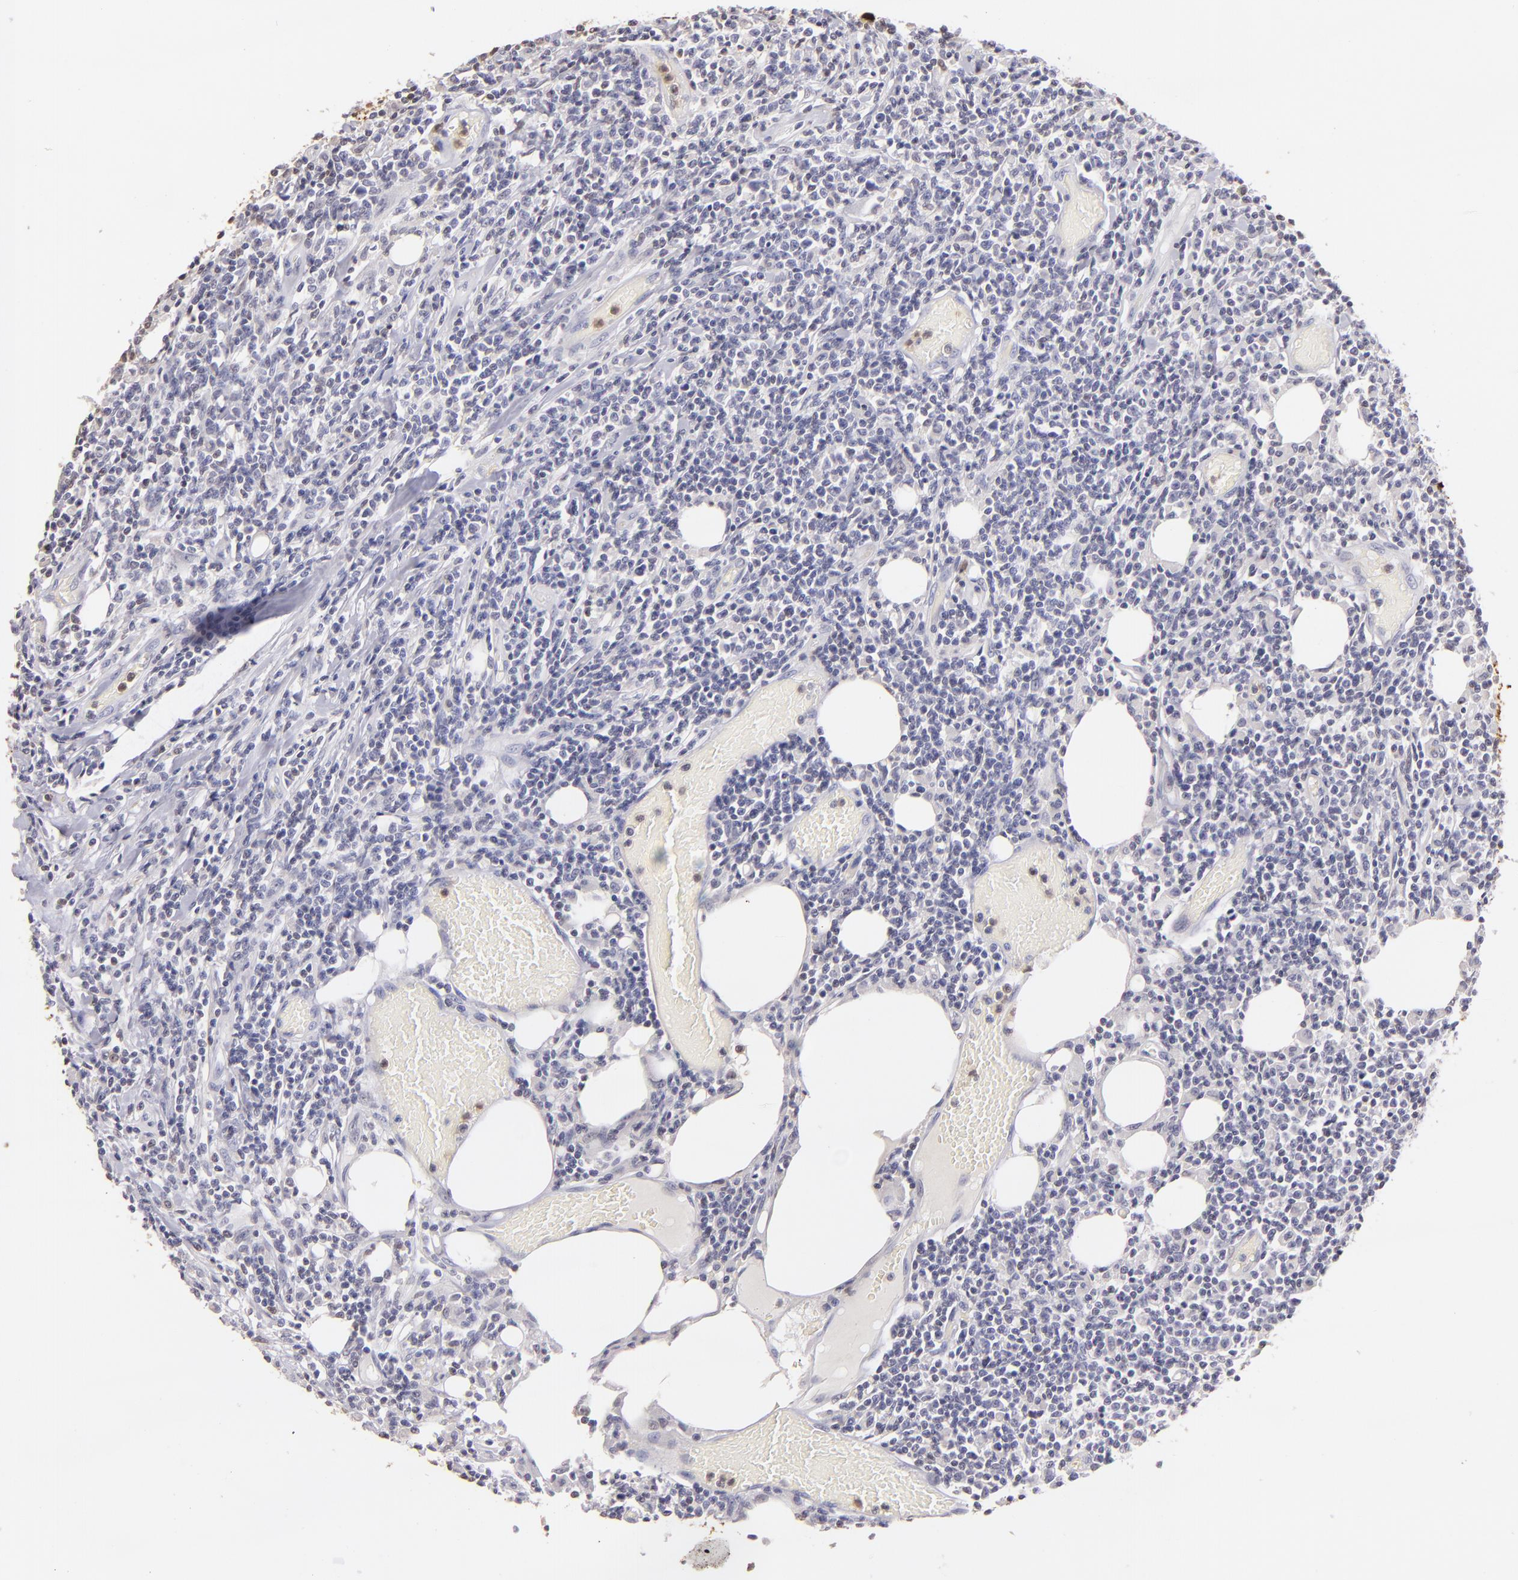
{"staining": {"intensity": "negative", "quantity": "none", "location": "none"}, "tissue": "lymphoma", "cell_type": "Tumor cells", "image_type": "cancer", "snomed": [{"axis": "morphology", "description": "Malignant lymphoma, non-Hodgkin's type, High grade"}, {"axis": "topography", "description": "Colon"}], "caption": "This is an IHC image of human lymphoma. There is no expression in tumor cells.", "gene": "S100A2", "patient": {"sex": "male", "age": 82}}